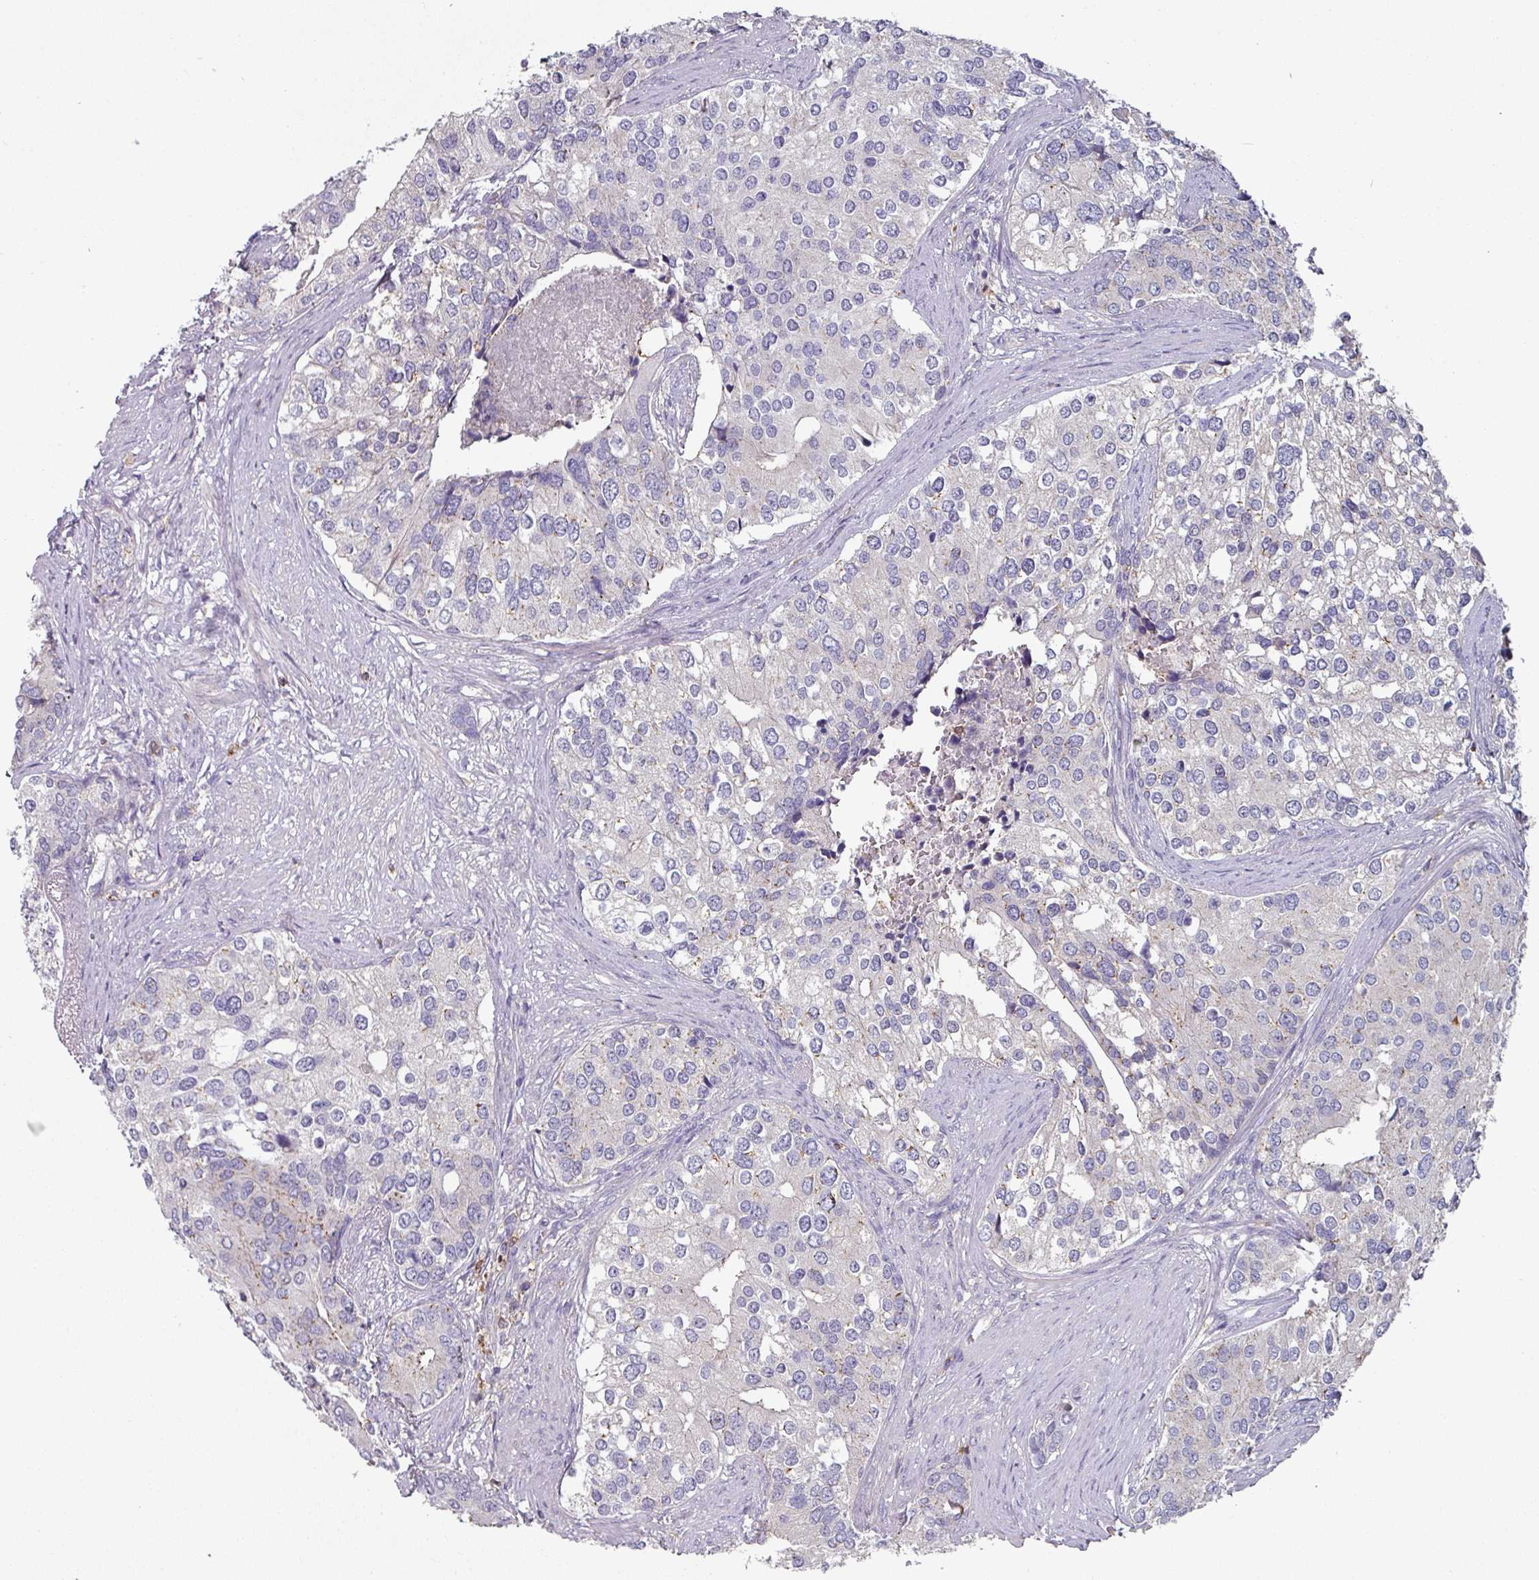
{"staining": {"intensity": "negative", "quantity": "none", "location": "none"}, "tissue": "prostate cancer", "cell_type": "Tumor cells", "image_type": "cancer", "snomed": [{"axis": "morphology", "description": "Adenocarcinoma, High grade"}, {"axis": "topography", "description": "Prostate"}], "caption": "Immunohistochemical staining of prostate cancer (adenocarcinoma (high-grade)) displays no significant staining in tumor cells.", "gene": "CD3G", "patient": {"sex": "male", "age": 62}}